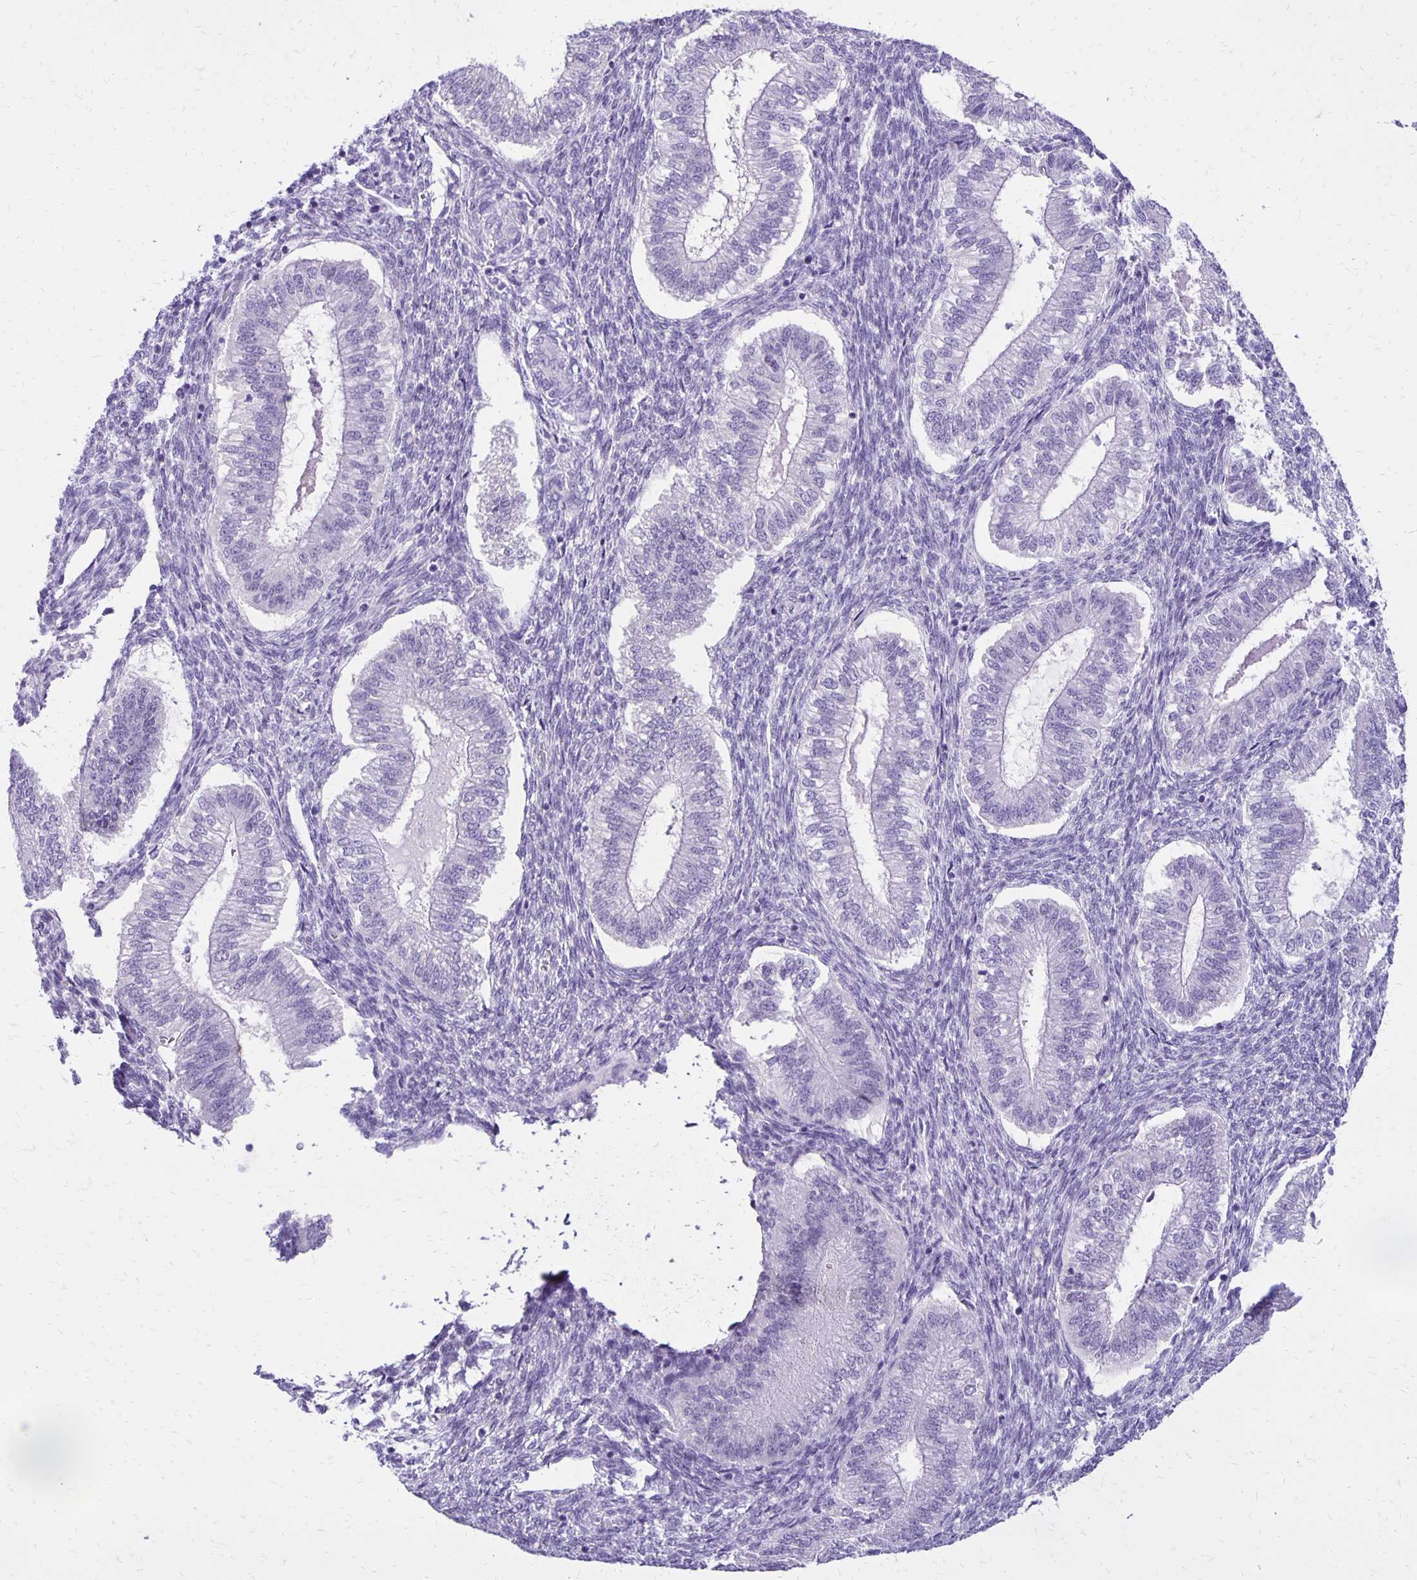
{"staining": {"intensity": "negative", "quantity": "none", "location": "none"}, "tissue": "endometrium", "cell_type": "Cells in endometrial stroma", "image_type": "normal", "snomed": [{"axis": "morphology", "description": "Normal tissue, NOS"}, {"axis": "topography", "description": "Endometrium"}], "caption": "Protein analysis of benign endometrium demonstrates no significant expression in cells in endometrial stroma.", "gene": "ANKRD45", "patient": {"sex": "female", "age": 25}}